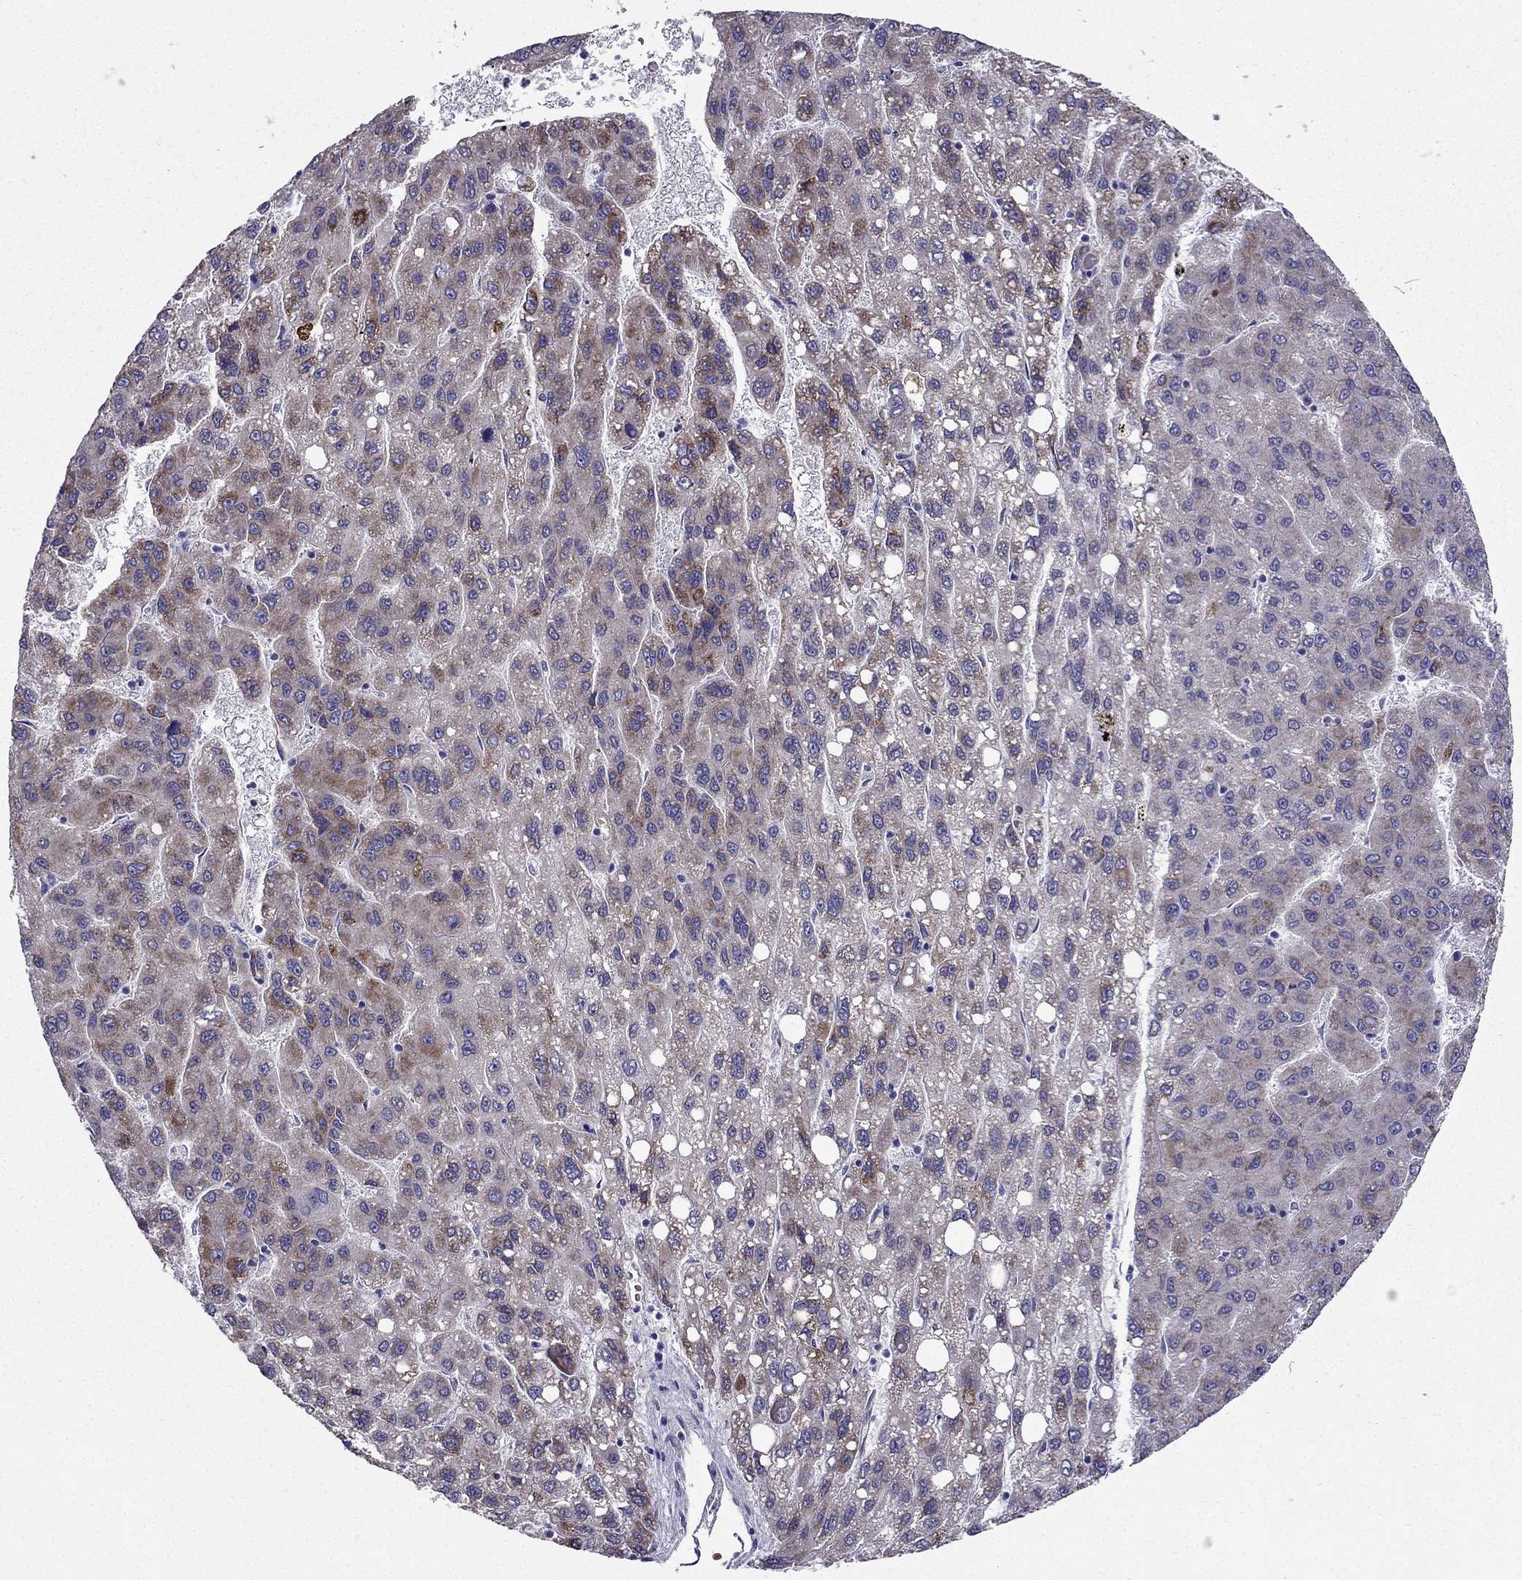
{"staining": {"intensity": "moderate", "quantity": "<25%", "location": "cytoplasmic/membranous"}, "tissue": "liver cancer", "cell_type": "Tumor cells", "image_type": "cancer", "snomed": [{"axis": "morphology", "description": "Carcinoma, Hepatocellular, NOS"}, {"axis": "topography", "description": "Liver"}], "caption": "Human liver cancer (hepatocellular carcinoma) stained with a protein marker shows moderate staining in tumor cells.", "gene": "ARHGEF28", "patient": {"sex": "female", "age": 82}}